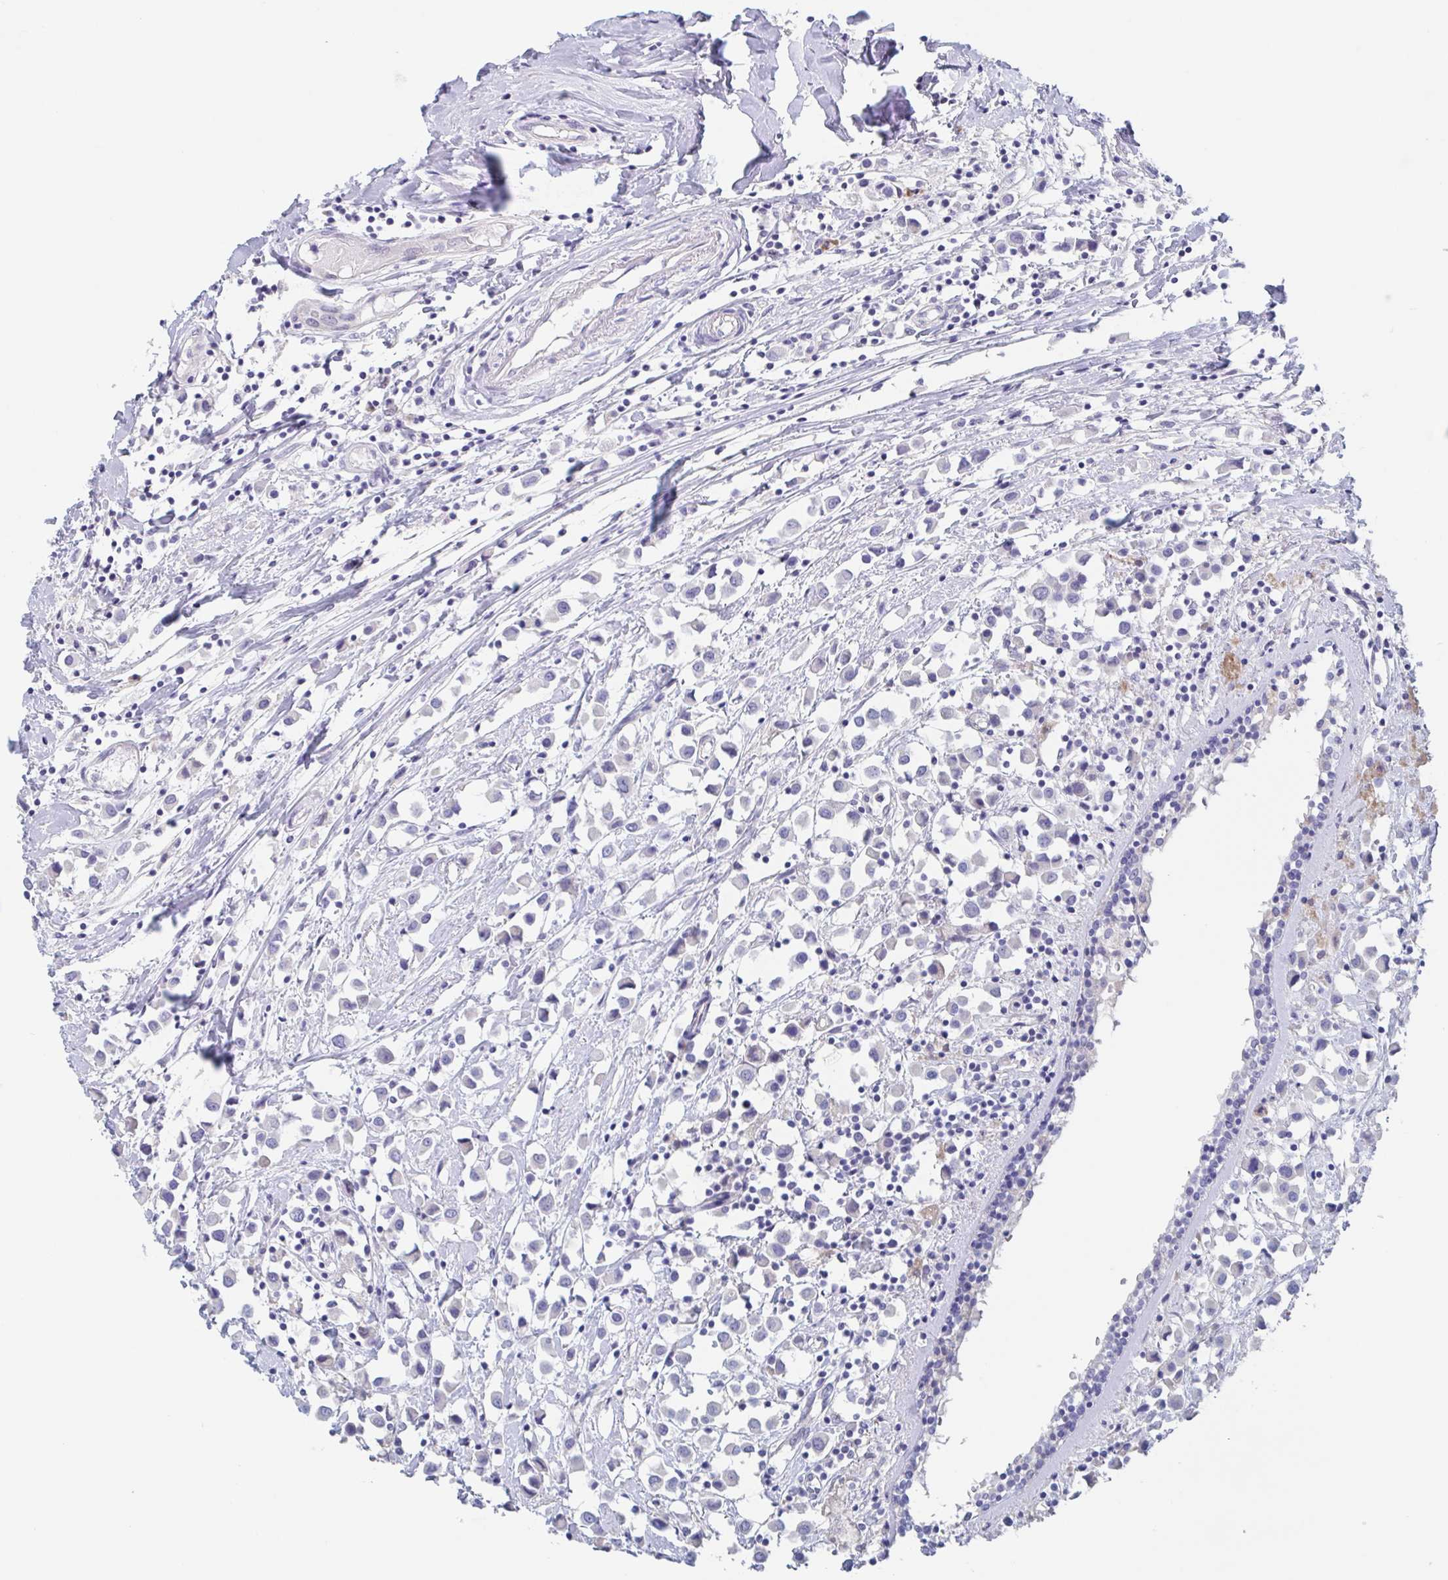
{"staining": {"intensity": "negative", "quantity": "none", "location": "none"}, "tissue": "breast cancer", "cell_type": "Tumor cells", "image_type": "cancer", "snomed": [{"axis": "morphology", "description": "Duct carcinoma"}, {"axis": "topography", "description": "Breast"}], "caption": "A histopathology image of invasive ductal carcinoma (breast) stained for a protein exhibits no brown staining in tumor cells. Brightfield microscopy of immunohistochemistry stained with DAB (brown) and hematoxylin (blue), captured at high magnification.", "gene": "NOXRED1", "patient": {"sex": "female", "age": 61}}